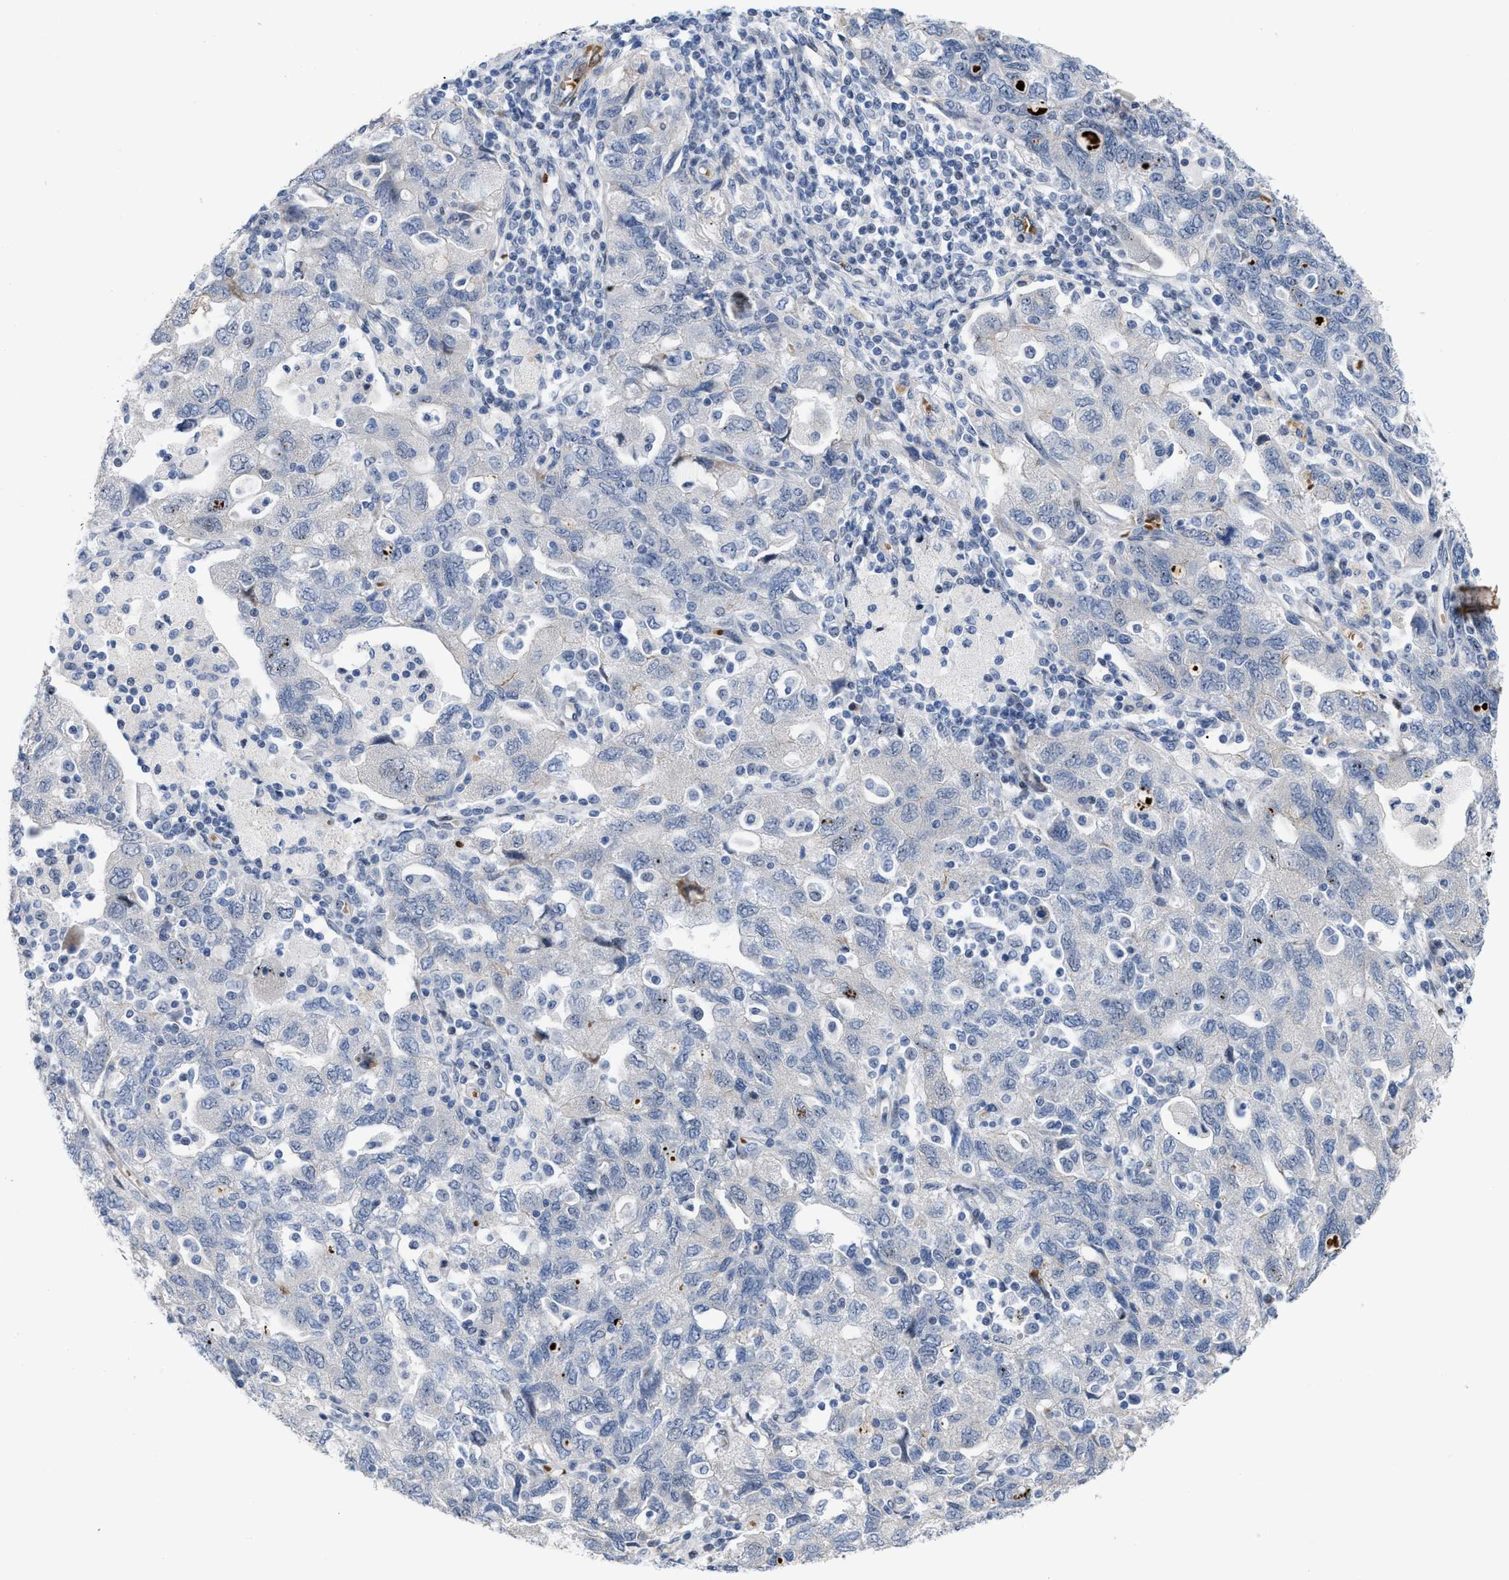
{"staining": {"intensity": "negative", "quantity": "none", "location": "none"}, "tissue": "ovarian cancer", "cell_type": "Tumor cells", "image_type": "cancer", "snomed": [{"axis": "morphology", "description": "Carcinoma, NOS"}, {"axis": "morphology", "description": "Cystadenocarcinoma, serous, NOS"}, {"axis": "topography", "description": "Ovary"}], "caption": "This is a image of immunohistochemistry (IHC) staining of carcinoma (ovarian), which shows no staining in tumor cells.", "gene": "POLR1F", "patient": {"sex": "female", "age": 69}}